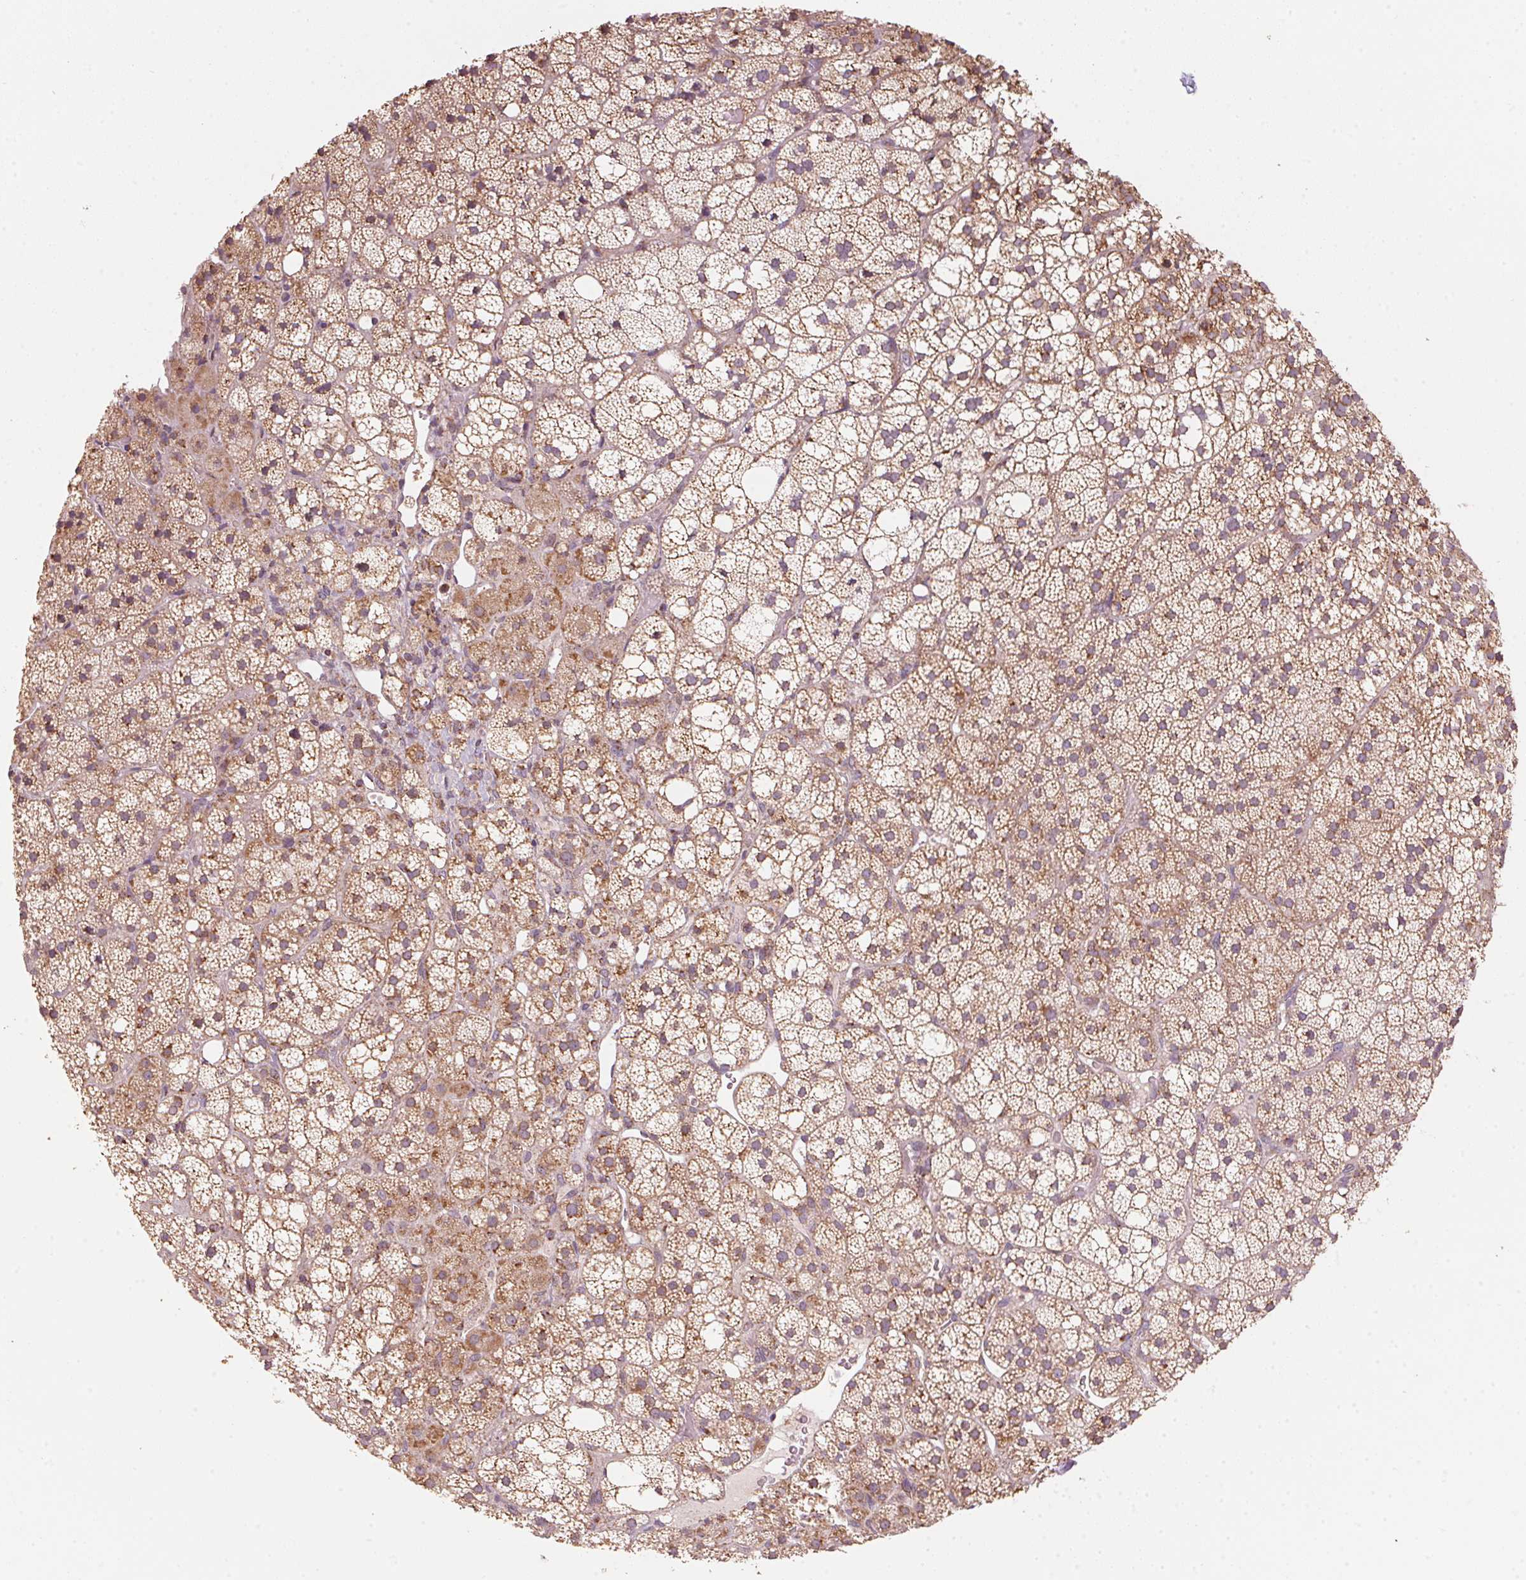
{"staining": {"intensity": "moderate", "quantity": ">75%", "location": "cytoplasmic/membranous"}, "tissue": "adrenal gland", "cell_type": "Glandular cells", "image_type": "normal", "snomed": [{"axis": "morphology", "description": "Normal tissue, NOS"}, {"axis": "topography", "description": "Adrenal gland"}], "caption": "Immunohistochemical staining of benign adrenal gland displays >75% levels of moderate cytoplasmic/membranous protein positivity in approximately >75% of glandular cells. The protein is stained brown, and the nuclei are stained in blue (DAB IHC with brightfield microscopy, high magnification).", "gene": "TOMM70", "patient": {"sex": "male", "age": 53}}